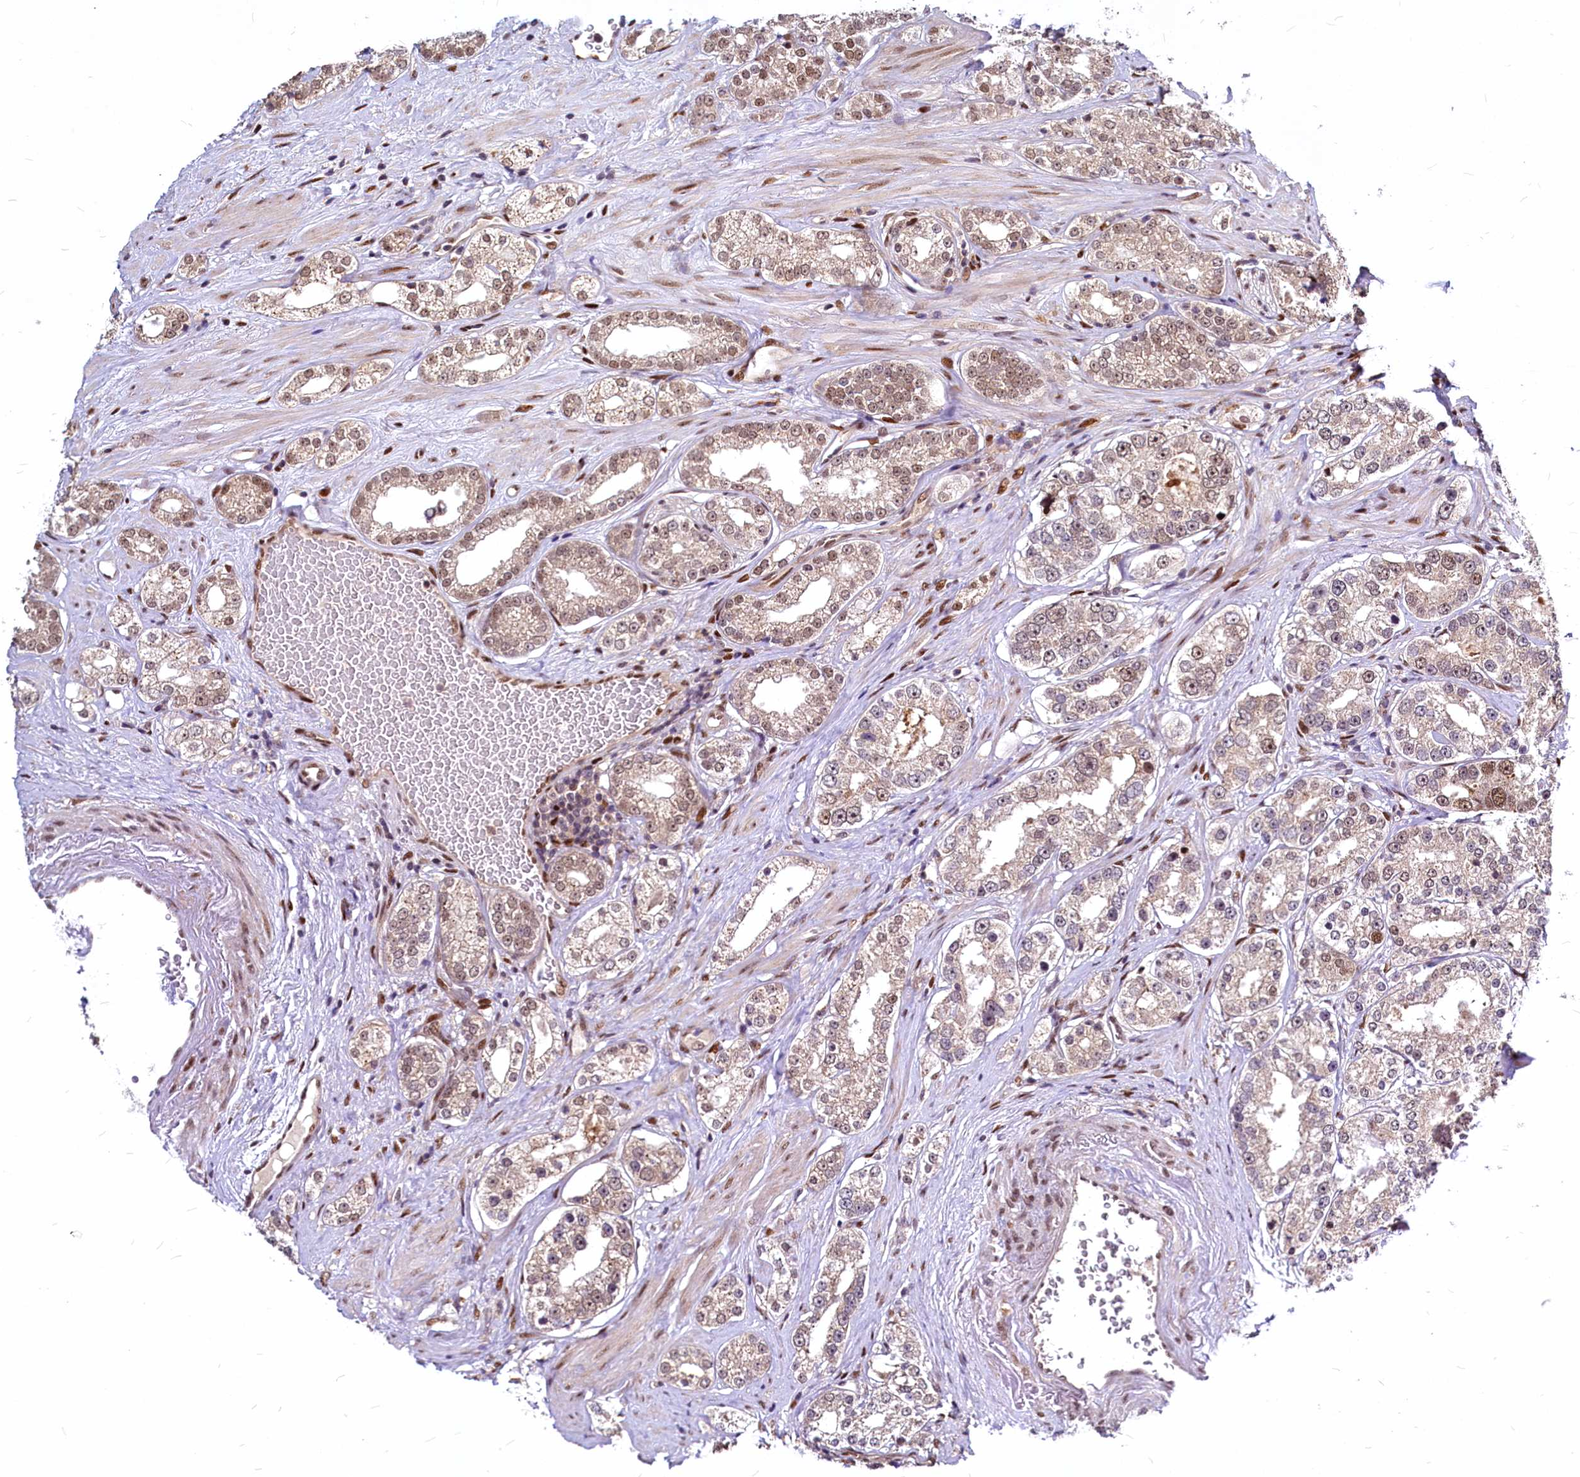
{"staining": {"intensity": "moderate", "quantity": ">75%", "location": "nuclear"}, "tissue": "prostate cancer", "cell_type": "Tumor cells", "image_type": "cancer", "snomed": [{"axis": "morphology", "description": "Normal tissue, NOS"}, {"axis": "morphology", "description": "Adenocarcinoma, High grade"}, {"axis": "topography", "description": "Prostate"}], "caption": "The histopathology image reveals a brown stain indicating the presence of a protein in the nuclear of tumor cells in prostate cancer.", "gene": "MAML2", "patient": {"sex": "male", "age": 83}}